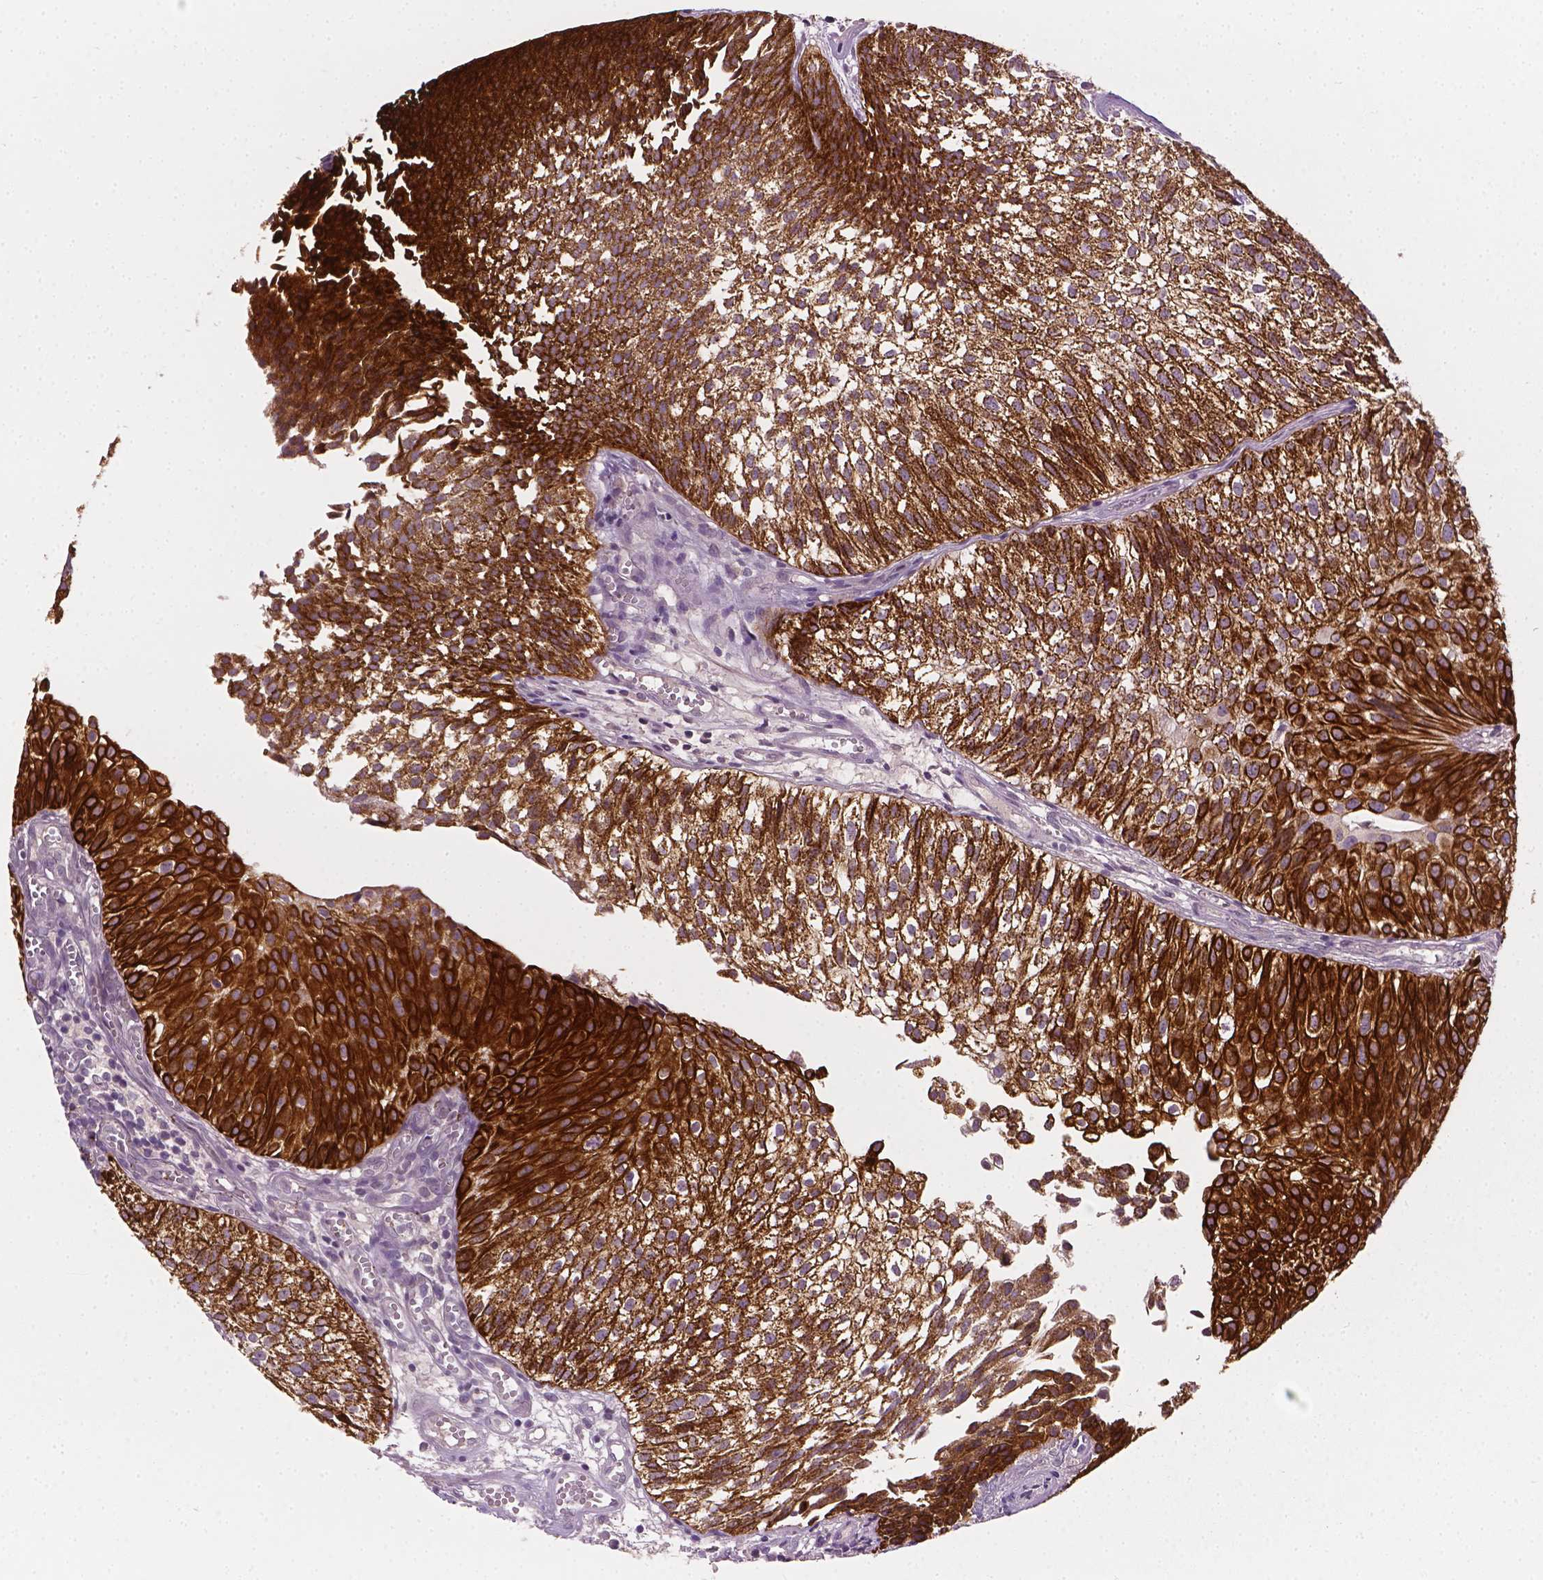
{"staining": {"intensity": "strong", "quantity": "25%-75%", "location": "cytoplasmic/membranous"}, "tissue": "urothelial cancer", "cell_type": "Tumor cells", "image_type": "cancer", "snomed": [{"axis": "morphology", "description": "Urothelial carcinoma, Low grade"}, {"axis": "topography", "description": "Urinary bladder"}], "caption": "The photomicrograph displays staining of urothelial cancer, revealing strong cytoplasmic/membranous protein expression (brown color) within tumor cells.", "gene": "KRT17", "patient": {"sex": "male", "age": 70}}